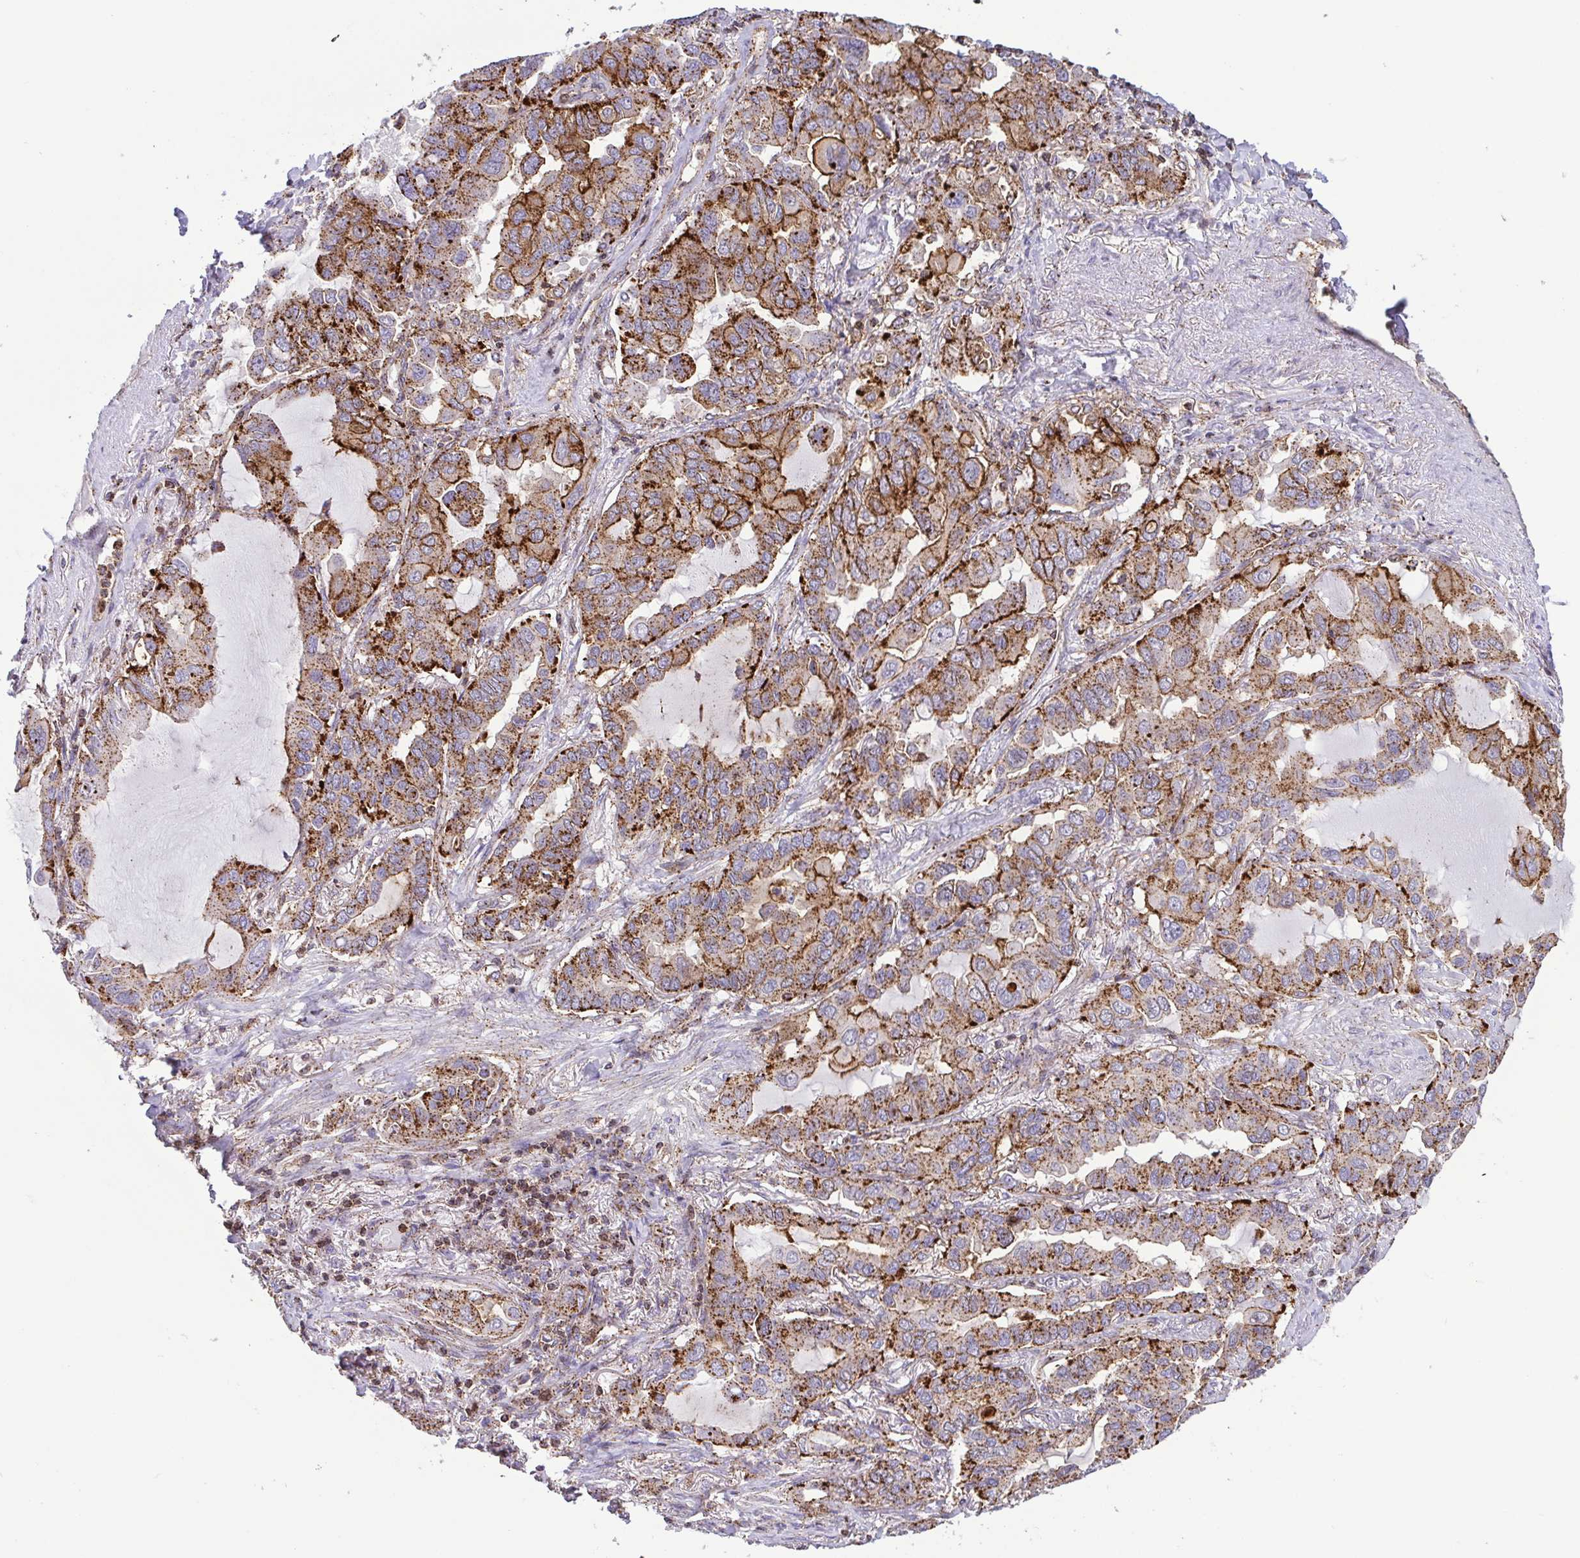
{"staining": {"intensity": "strong", "quantity": "25%-75%", "location": "cytoplasmic/membranous"}, "tissue": "lung cancer", "cell_type": "Tumor cells", "image_type": "cancer", "snomed": [{"axis": "morphology", "description": "Adenocarcinoma, NOS"}, {"axis": "topography", "description": "Lung"}], "caption": "Immunohistochemical staining of human lung adenocarcinoma exhibits strong cytoplasmic/membranous protein expression in about 25%-75% of tumor cells. Nuclei are stained in blue.", "gene": "CHMP1B", "patient": {"sex": "male", "age": 64}}